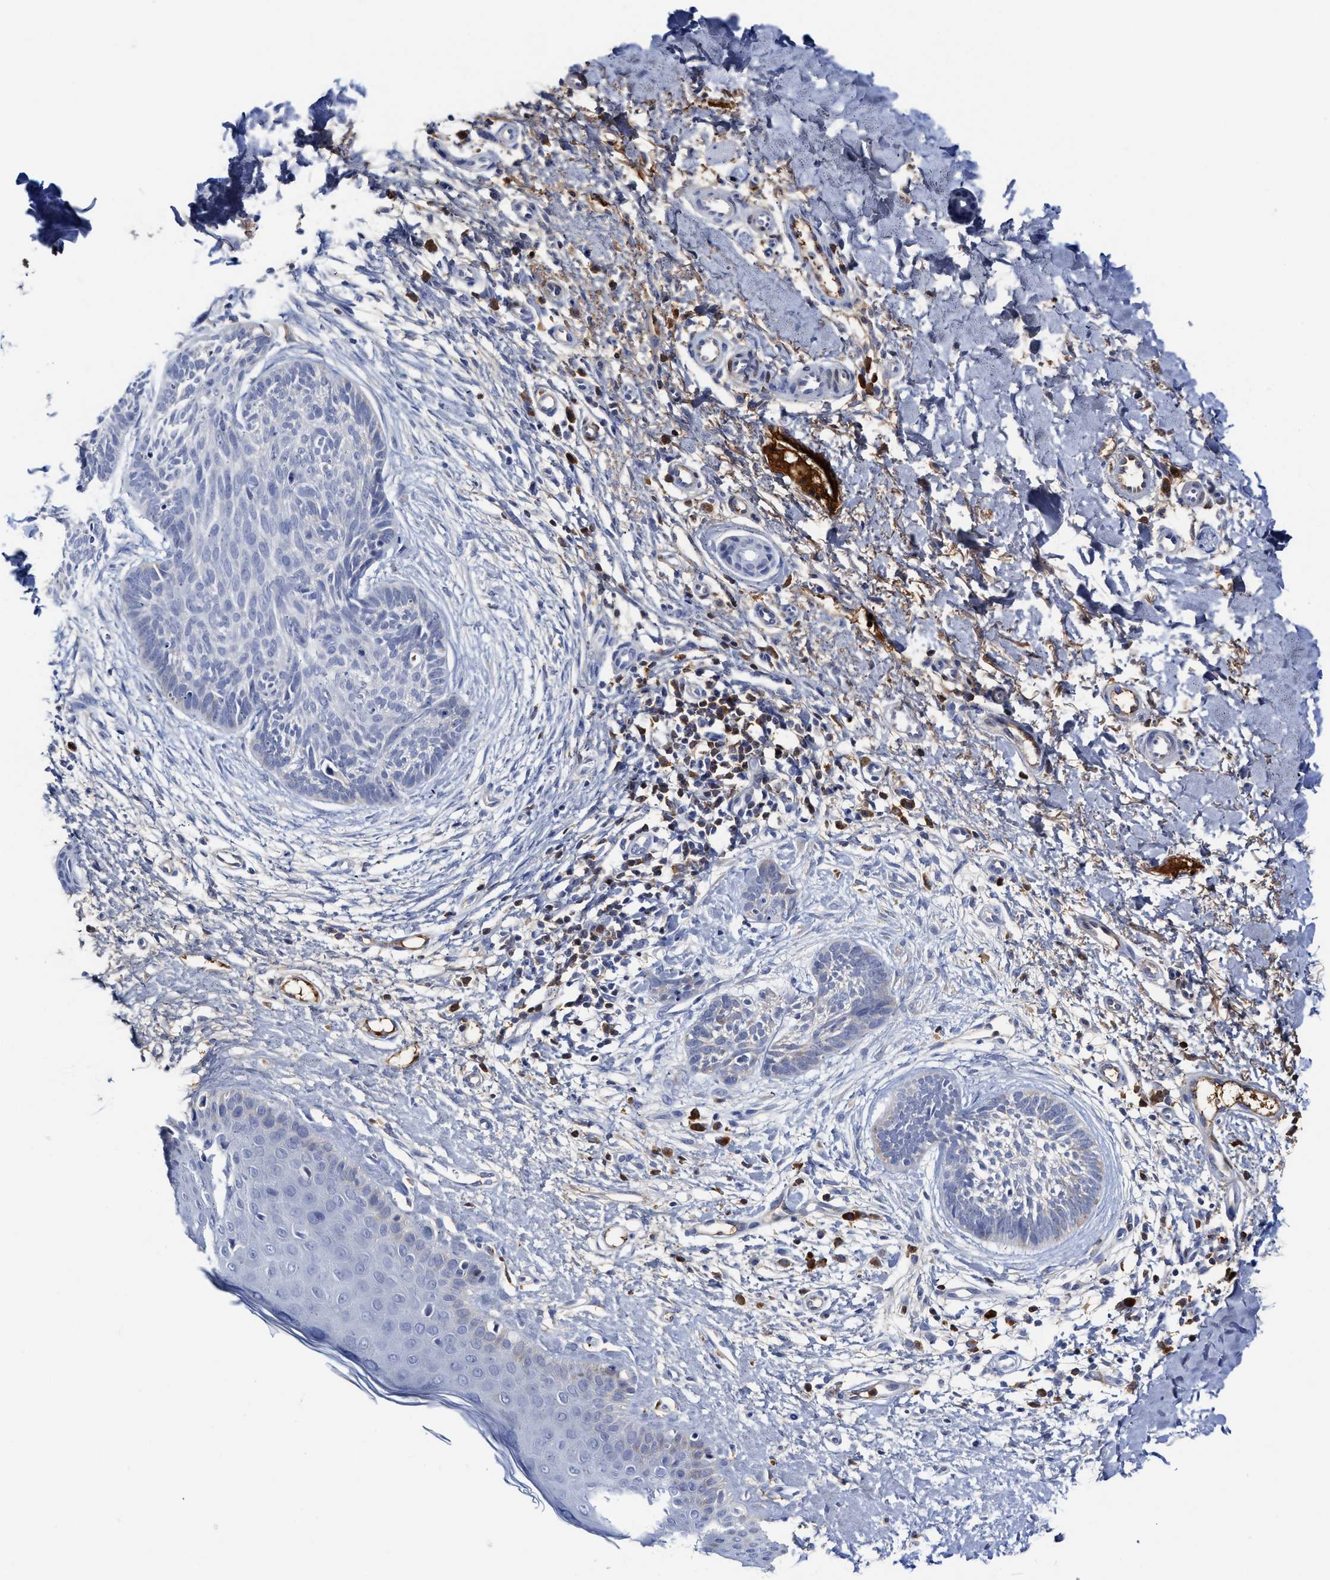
{"staining": {"intensity": "negative", "quantity": "none", "location": "none"}, "tissue": "skin cancer", "cell_type": "Tumor cells", "image_type": "cancer", "snomed": [{"axis": "morphology", "description": "Normal tissue, NOS"}, {"axis": "morphology", "description": "Basal cell carcinoma"}, {"axis": "topography", "description": "Skin"}], "caption": "This is a photomicrograph of immunohistochemistry staining of basal cell carcinoma (skin), which shows no positivity in tumor cells.", "gene": "C2", "patient": {"sex": "male", "age": 71}}